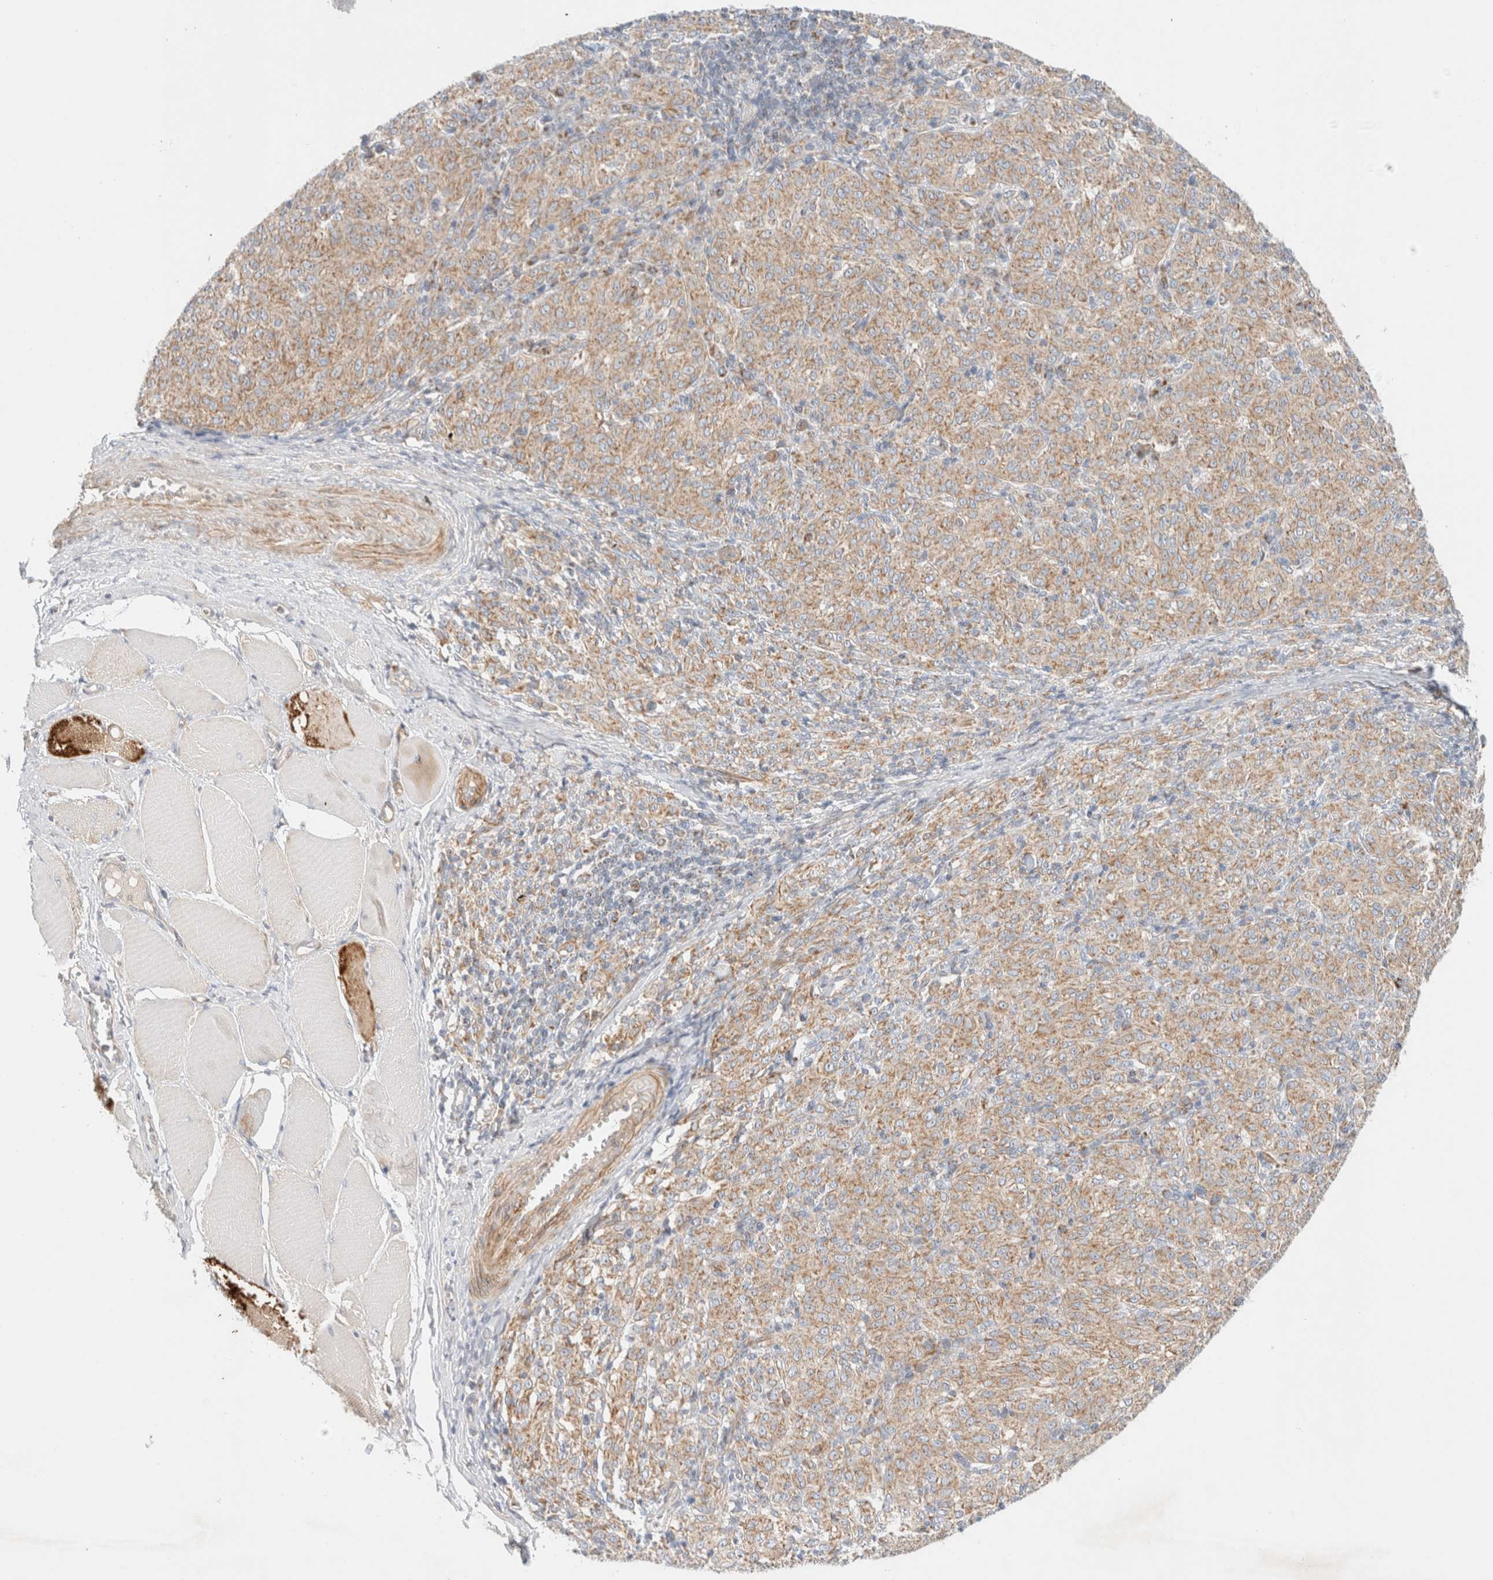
{"staining": {"intensity": "weak", "quantity": ">75%", "location": "cytoplasmic/membranous"}, "tissue": "melanoma", "cell_type": "Tumor cells", "image_type": "cancer", "snomed": [{"axis": "morphology", "description": "Malignant melanoma, NOS"}, {"axis": "topography", "description": "Skin"}], "caption": "This photomicrograph shows malignant melanoma stained with immunohistochemistry to label a protein in brown. The cytoplasmic/membranous of tumor cells show weak positivity for the protein. Nuclei are counter-stained blue.", "gene": "MRM3", "patient": {"sex": "female", "age": 72}}